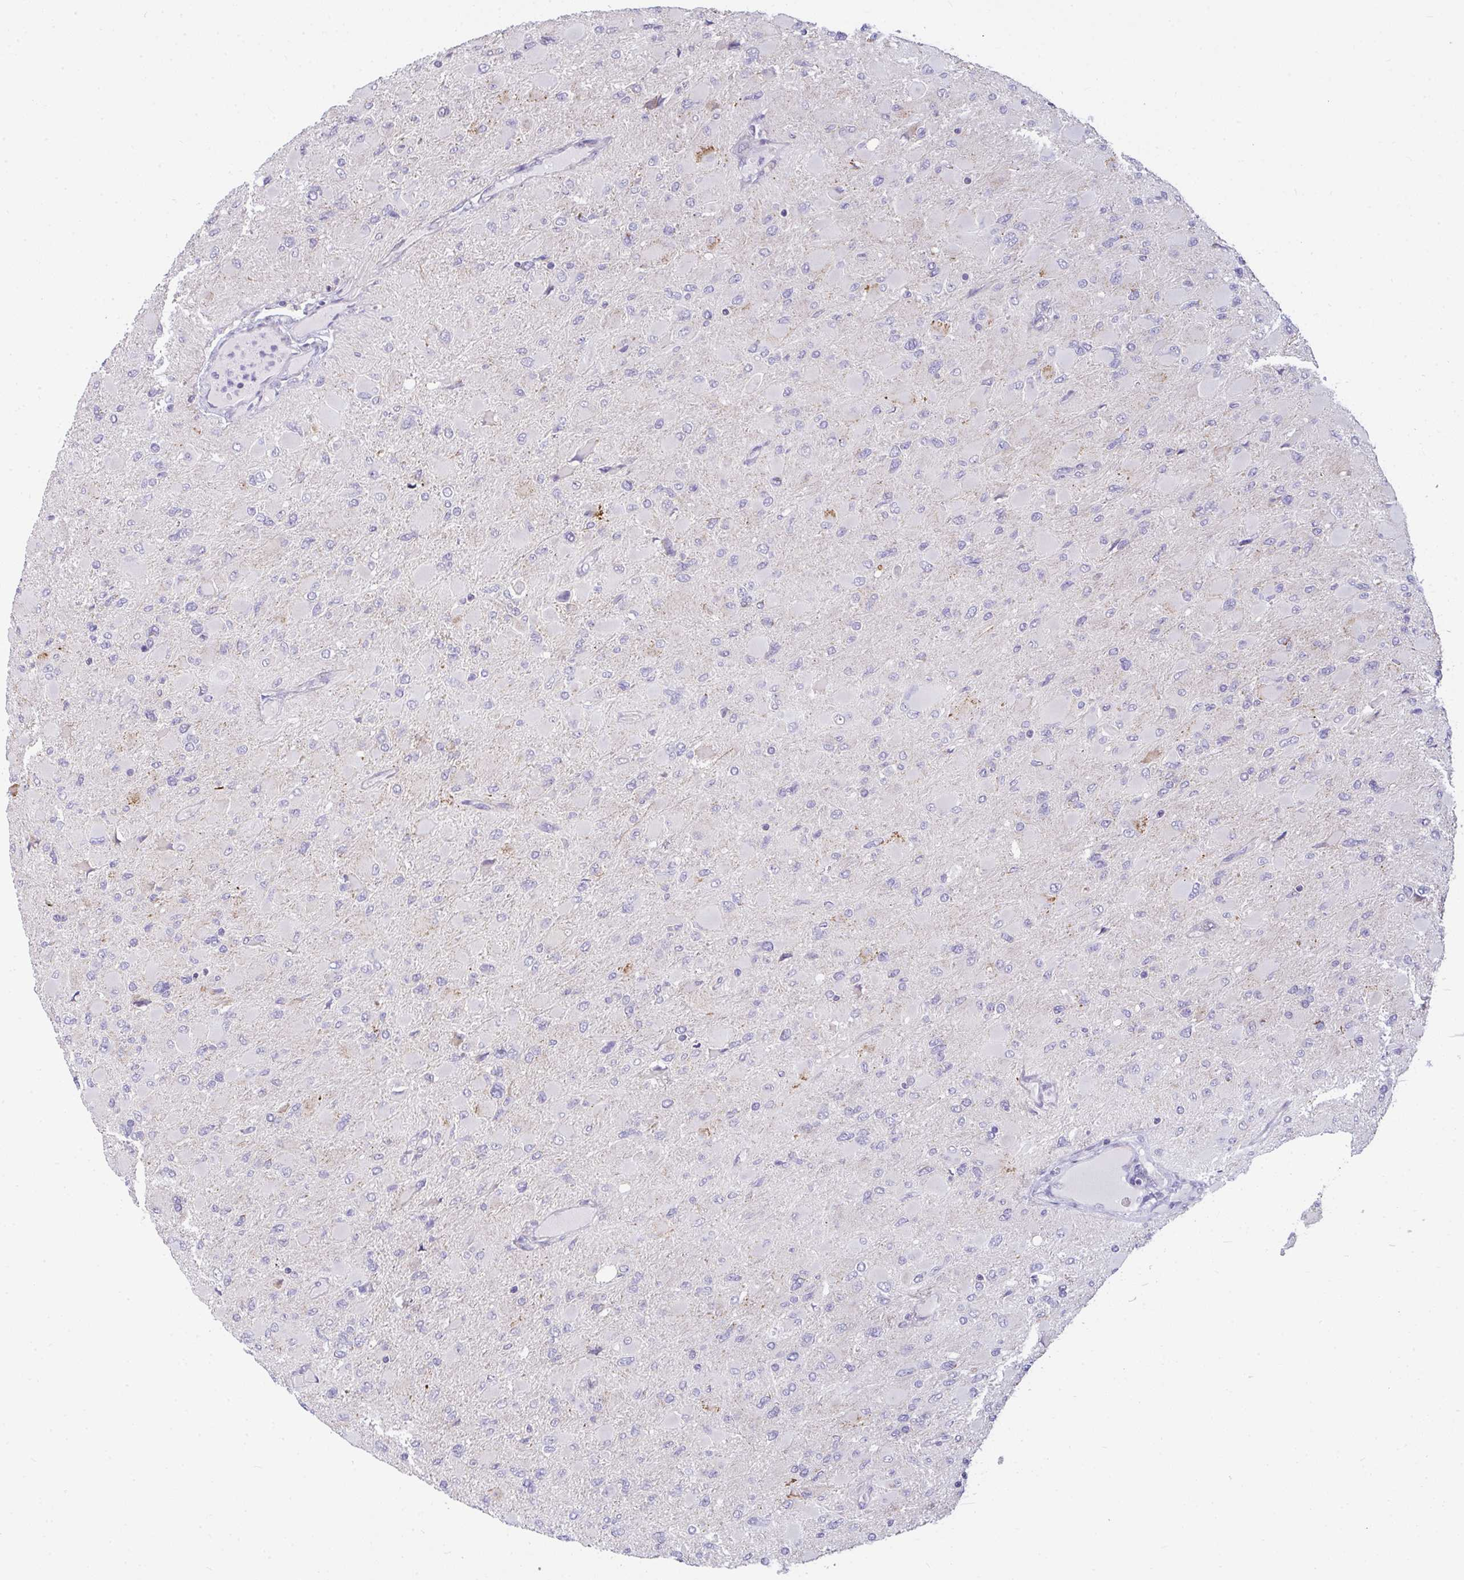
{"staining": {"intensity": "negative", "quantity": "none", "location": "none"}, "tissue": "glioma", "cell_type": "Tumor cells", "image_type": "cancer", "snomed": [{"axis": "morphology", "description": "Glioma, malignant, High grade"}, {"axis": "topography", "description": "Cerebral cortex"}], "caption": "Malignant high-grade glioma was stained to show a protein in brown. There is no significant staining in tumor cells. Brightfield microscopy of immunohistochemistry (IHC) stained with DAB (3,3'-diaminobenzidine) (brown) and hematoxylin (blue), captured at high magnification.", "gene": "SRRM4", "patient": {"sex": "female", "age": 36}}